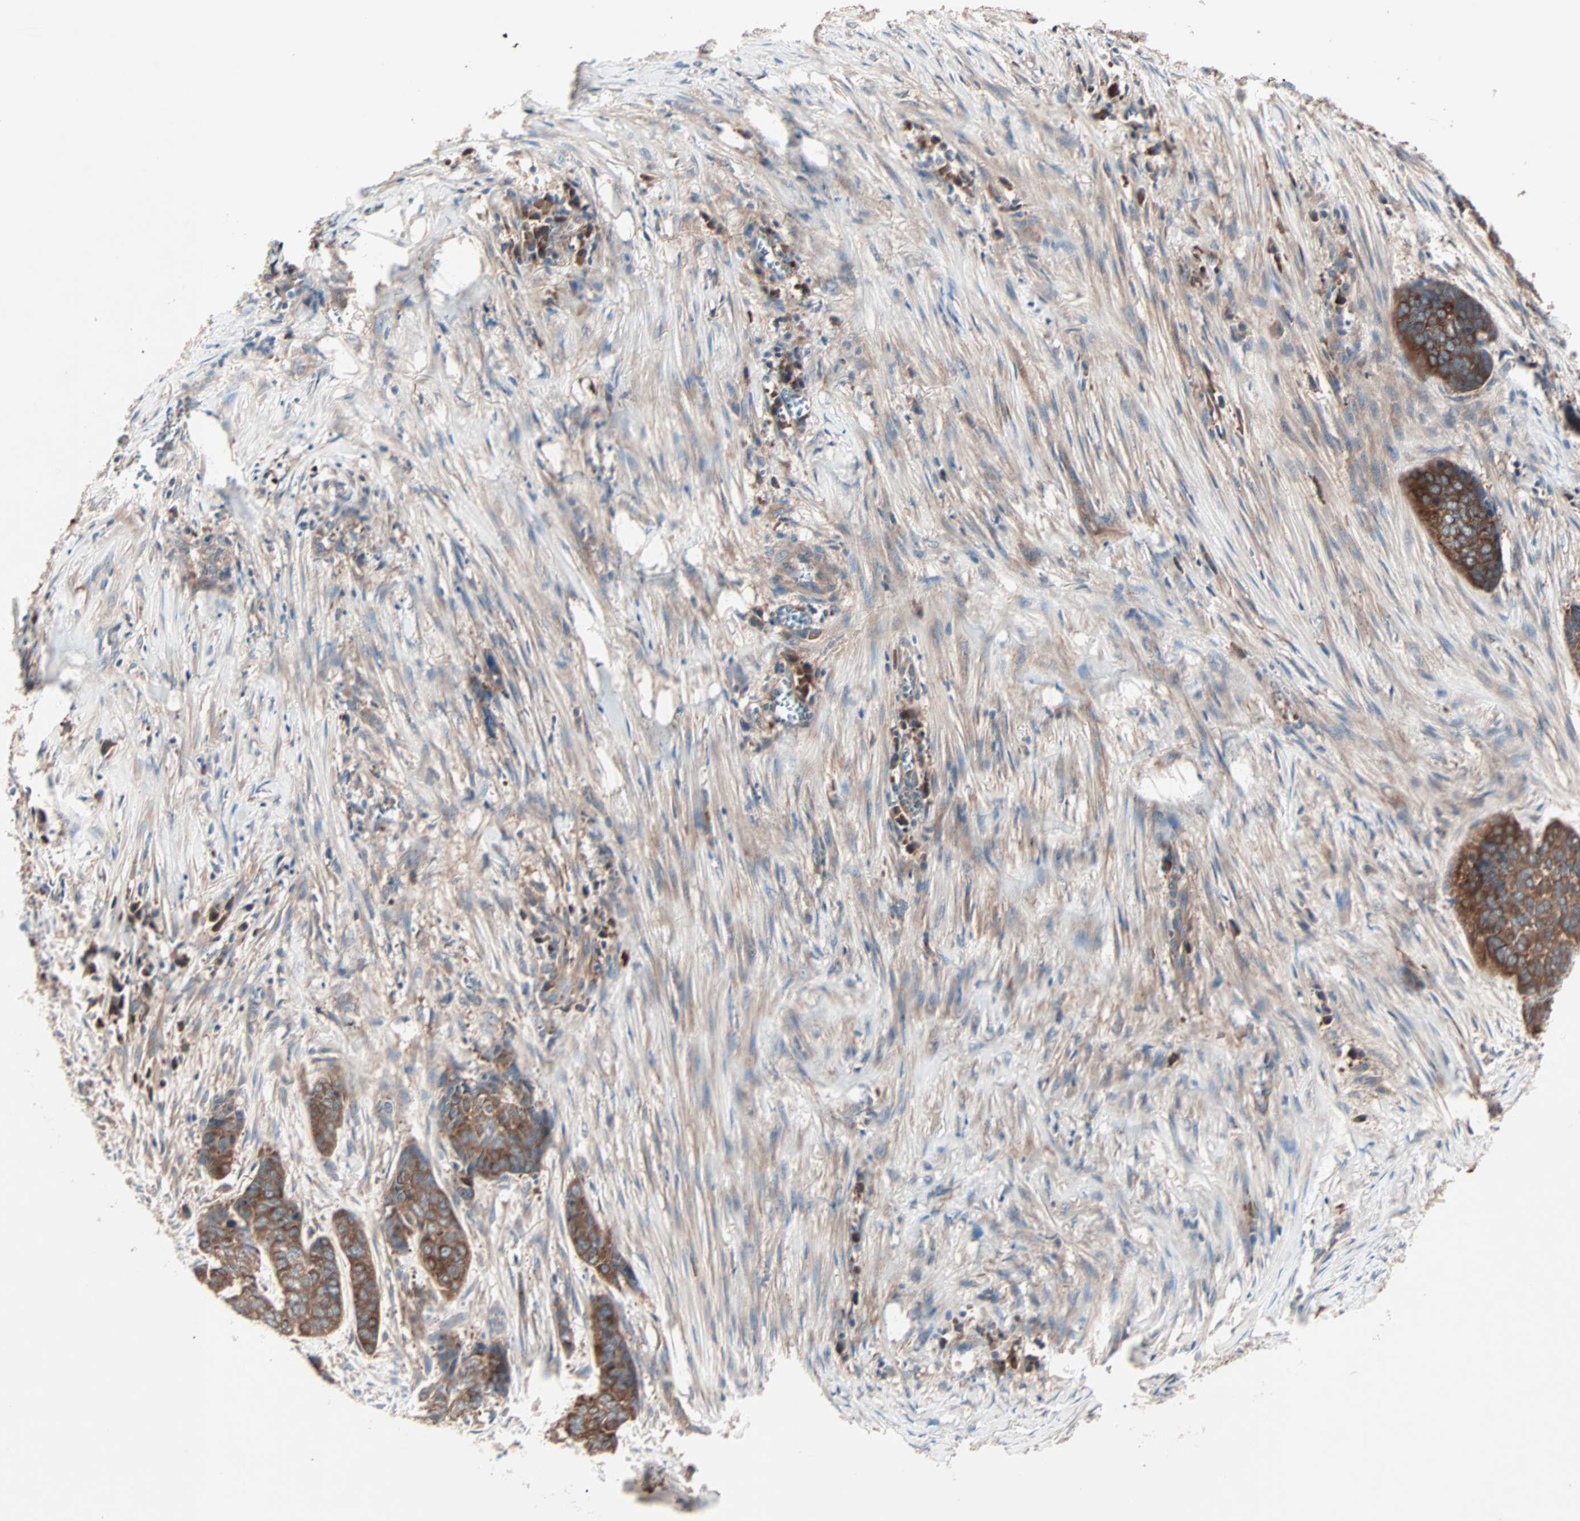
{"staining": {"intensity": "strong", "quantity": ">75%", "location": "cytoplasmic/membranous"}, "tissue": "skin cancer", "cell_type": "Tumor cells", "image_type": "cancer", "snomed": [{"axis": "morphology", "description": "Basal cell carcinoma"}, {"axis": "topography", "description": "Skin"}], "caption": "IHC image of basal cell carcinoma (skin) stained for a protein (brown), which reveals high levels of strong cytoplasmic/membranous expression in approximately >75% of tumor cells.", "gene": "CAD", "patient": {"sex": "female", "age": 64}}